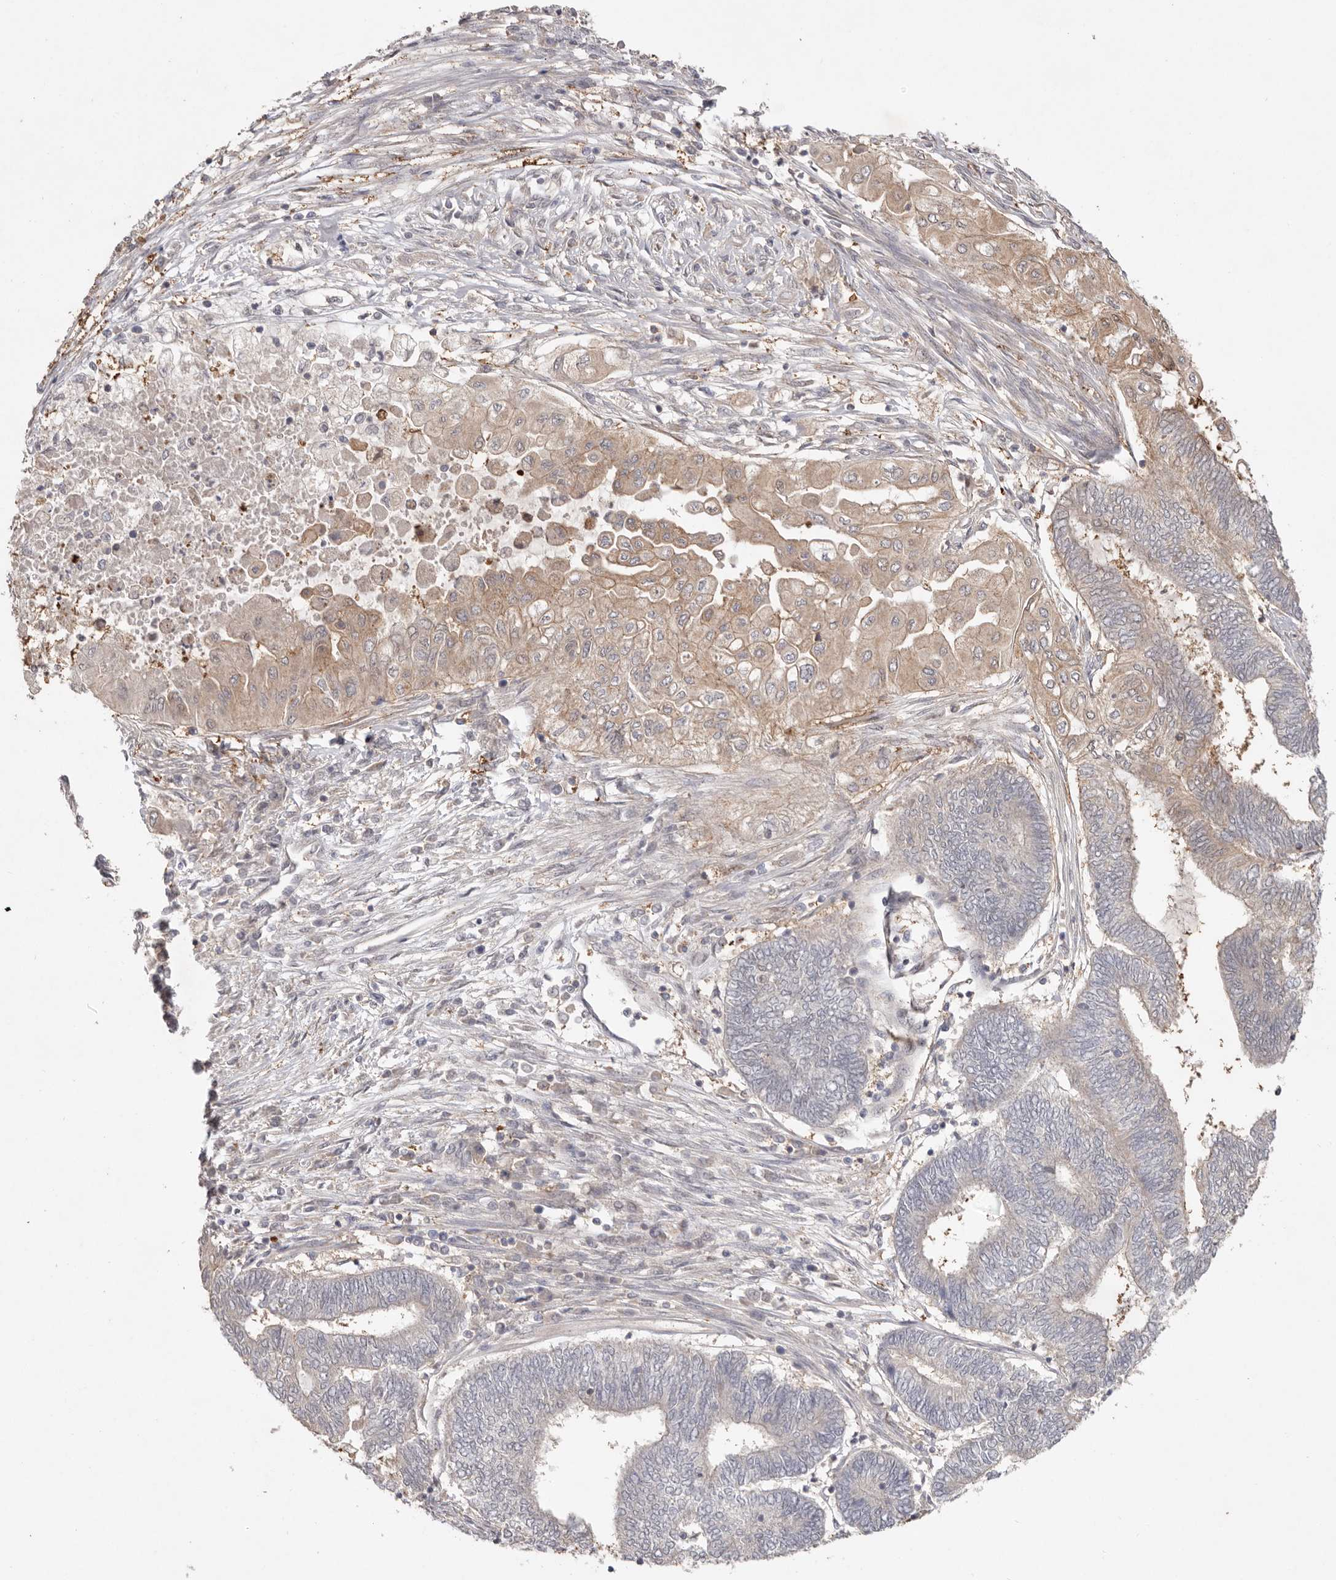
{"staining": {"intensity": "moderate", "quantity": "<25%", "location": "cytoplasmic/membranous"}, "tissue": "endometrial cancer", "cell_type": "Tumor cells", "image_type": "cancer", "snomed": [{"axis": "morphology", "description": "Adenocarcinoma, NOS"}, {"axis": "topography", "description": "Uterus"}, {"axis": "topography", "description": "Endometrium"}], "caption": "Immunohistochemical staining of human endometrial cancer (adenocarcinoma) shows moderate cytoplasmic/membranous protein positivity in approximately <25% of tumor cells.", "gene": "TADA1", "patient": {"sex": "female", "age": 70}}